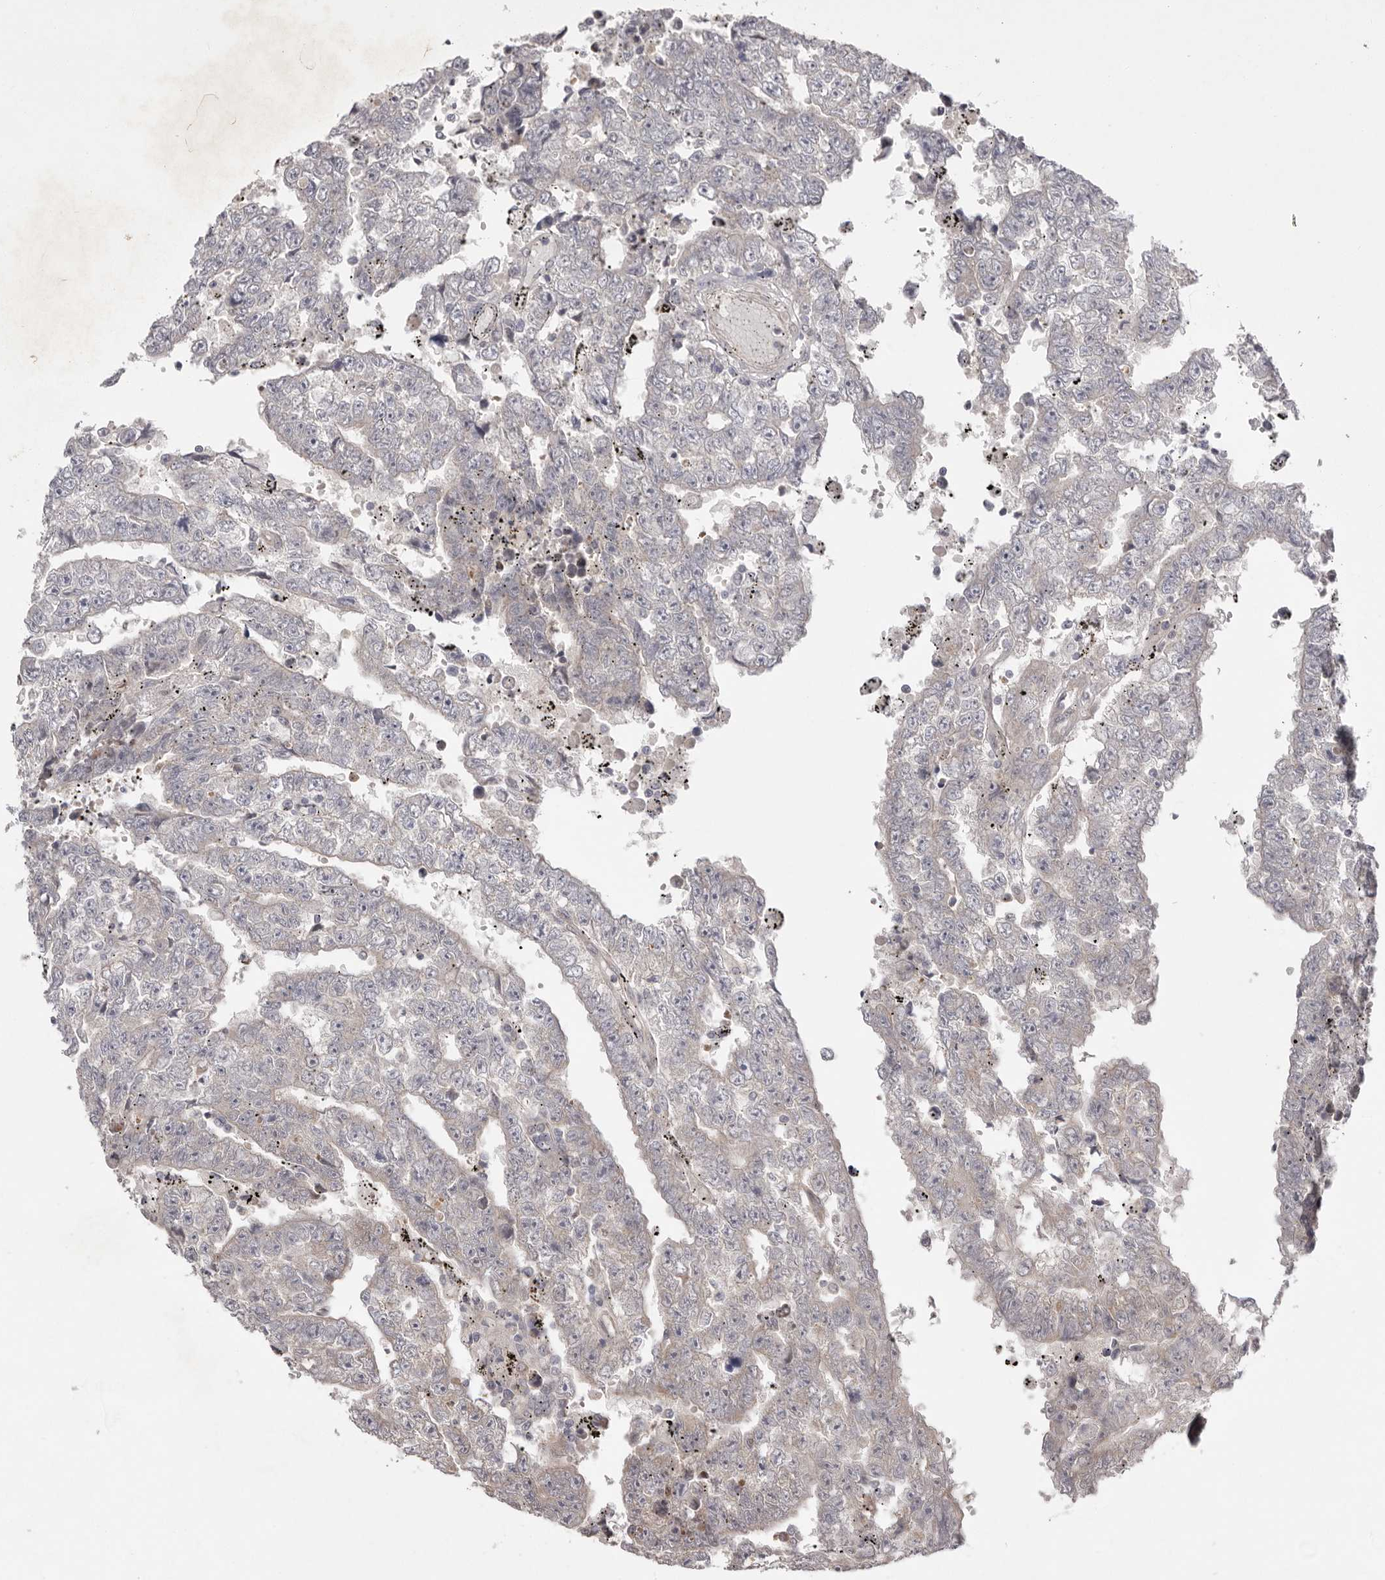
{"staining": {"intensity": "negative", "quantity": "none", "location": "none"}, "tissue": "testis cancer", "cell_type": "Tumor cells", "image_type": "cancer", "snomed": [{"axis": "morphology", "description": "Carcinoma, Embryonal, NOS"}, {"axis": "topography", "description": "Testis"}], "caption": "Immunohistochemistry image of neoplastic tissue: testis cancer (embryonal carcinoma) stained with DAB reveals no significant protein positivity in tumor cells. (DAB (3,3'-diaminobenzidine) immunohistochemistry with hematoxylin counter stain).", "gene": "NSUN4", "patient": {"sex": "male", "age": 25}}